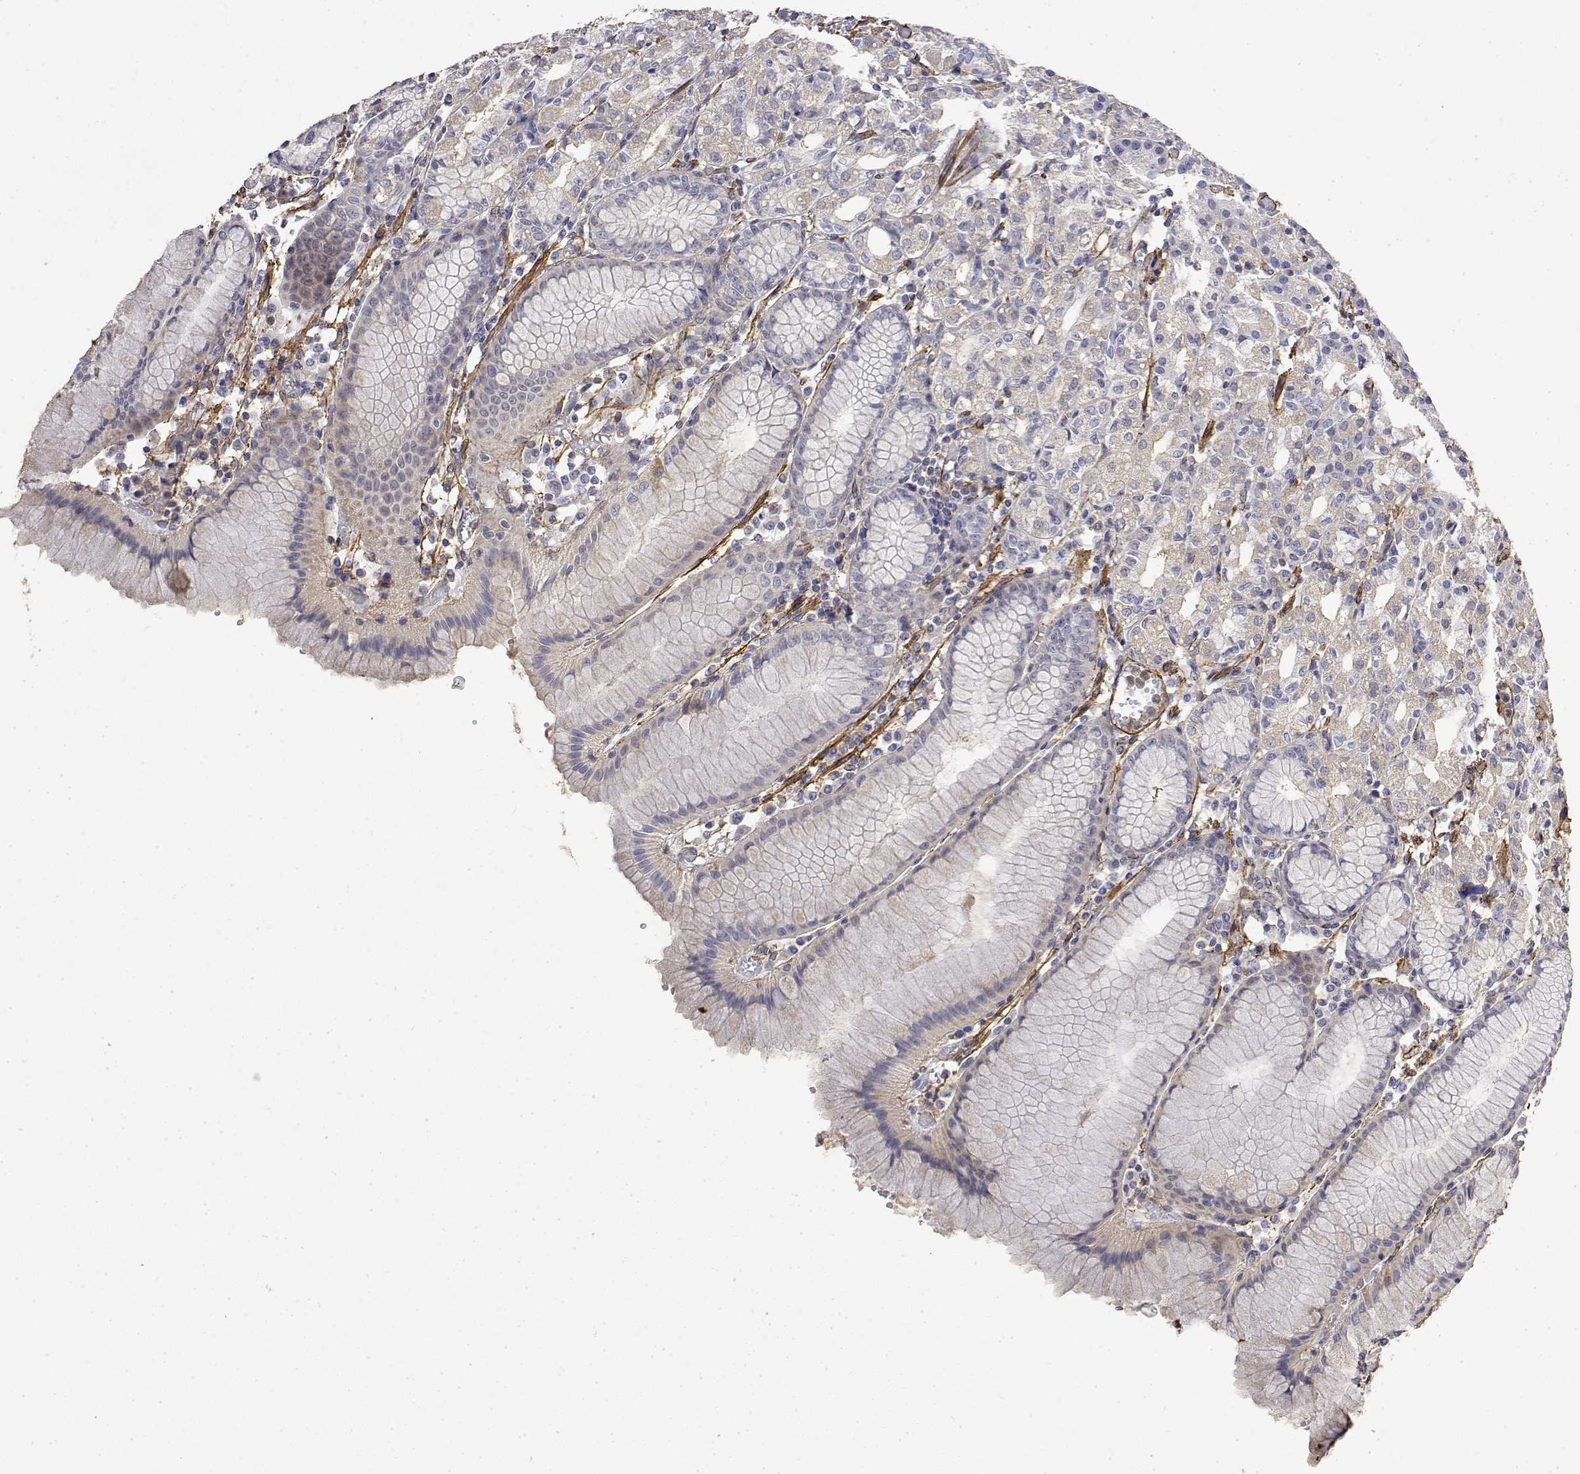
{"staining": {"intensity": "negative", "quantity": "none", "location": "none"}, "tissue": "stomach", "cell_type": "Glandular cells", "image_type": "normal", "snomed": [{"axis": "morphology", "description": "Normal tissue, NOS"}, {"axis": "topography", "description": "Stomach"}], "caption": "IHC histopathology image of benign stomach stained for a protein (brown), which shows no expression in glandular cells. (DAB immunohistochemistry (IHC) with hematoxylin counter stain).", "gene": "SOWAHD", "patient": {"sex": "female", "age": 57}}